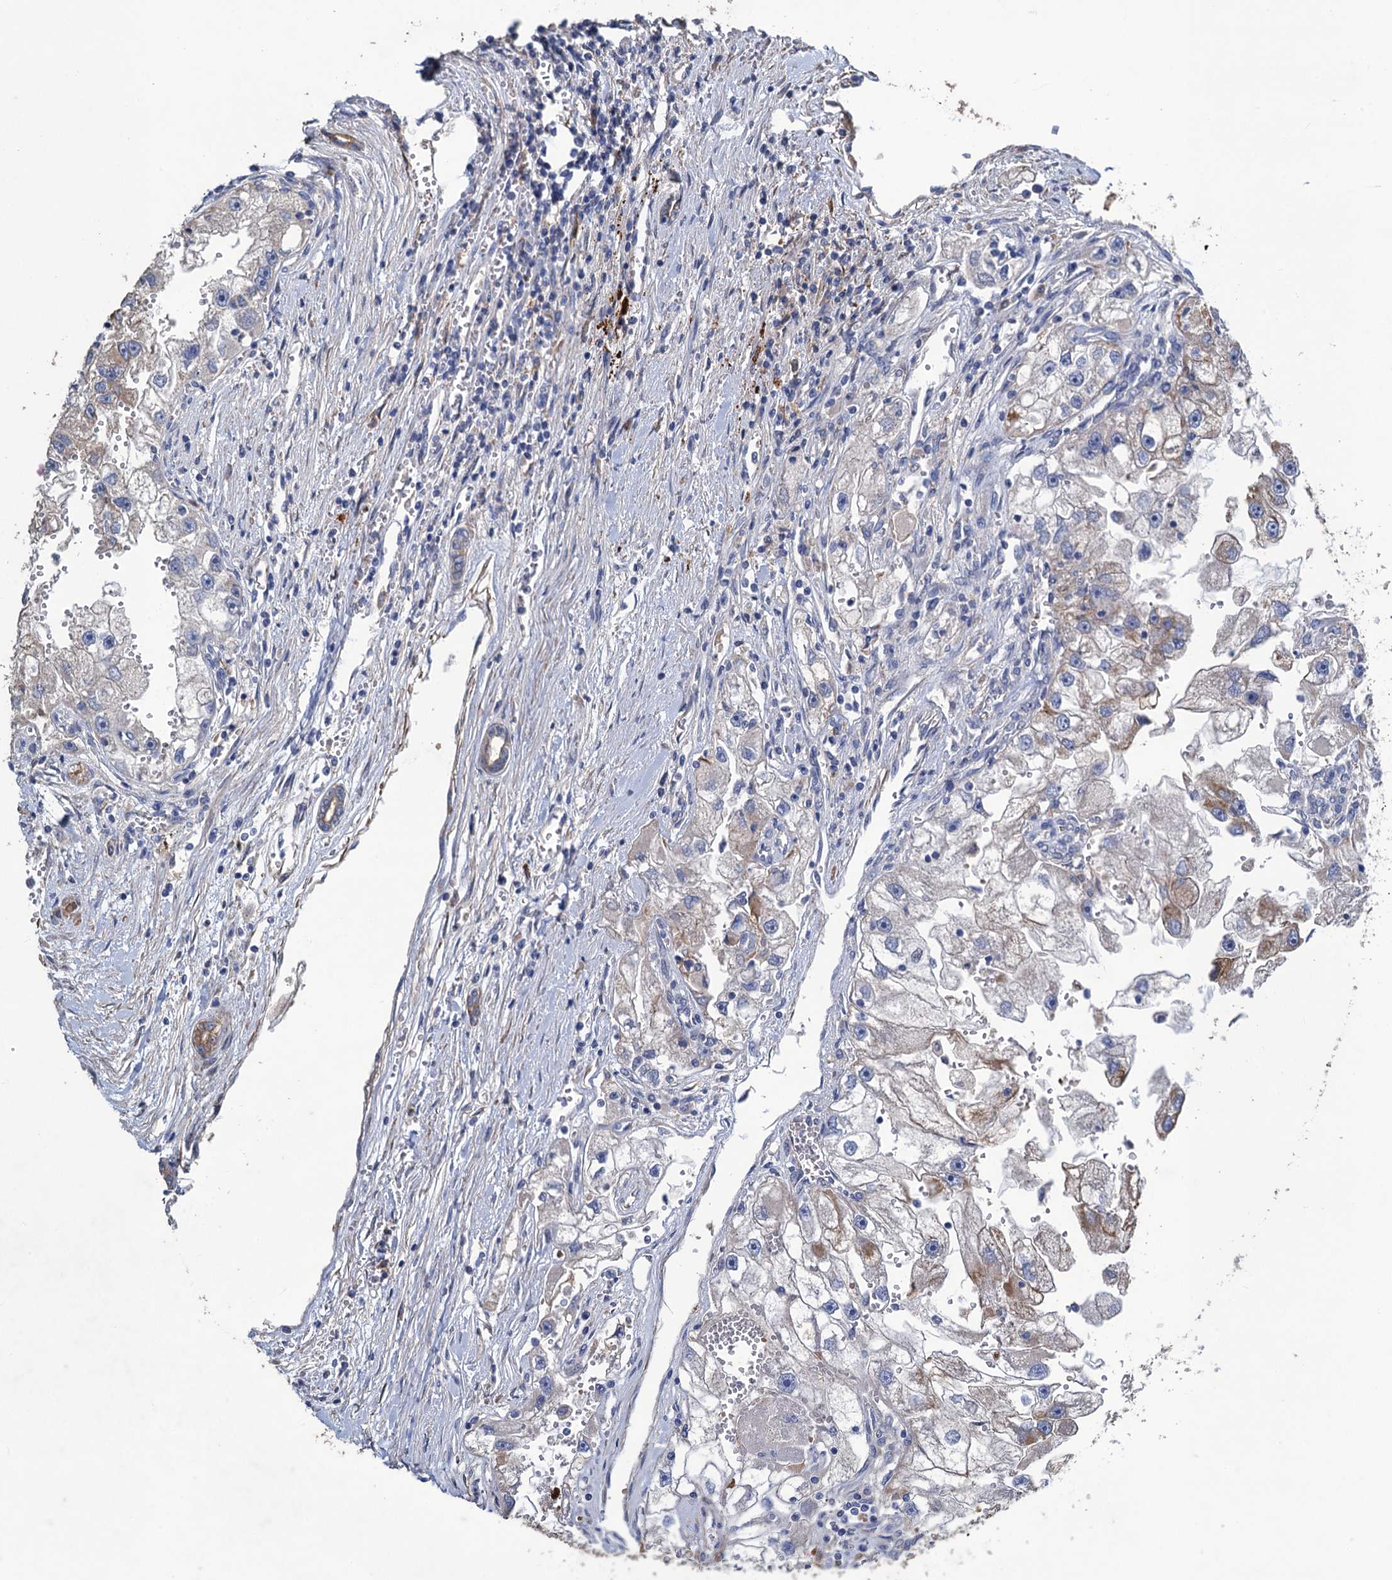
{"staining": {"intensity": "negative", "quantity": "none", "location": "none"}, "tissue": "renal cancer", "cell_type": "Tumor cells", "image_type": "cancer", "snomed": [{"axis": "morphology", "description": "Adenocarcinoma, NOS"}, {"axis": "topography", "description": "Kidney"}], "caption": "DAB immunohistochemical staining of renal cancer demonstrates no significant expression in tumor cells. (Immunohistochemistry (ihc), brightfield microscopy, high magnification).", "gene": "SMCO3", "patient": {"sex": "male", "age": 63}}